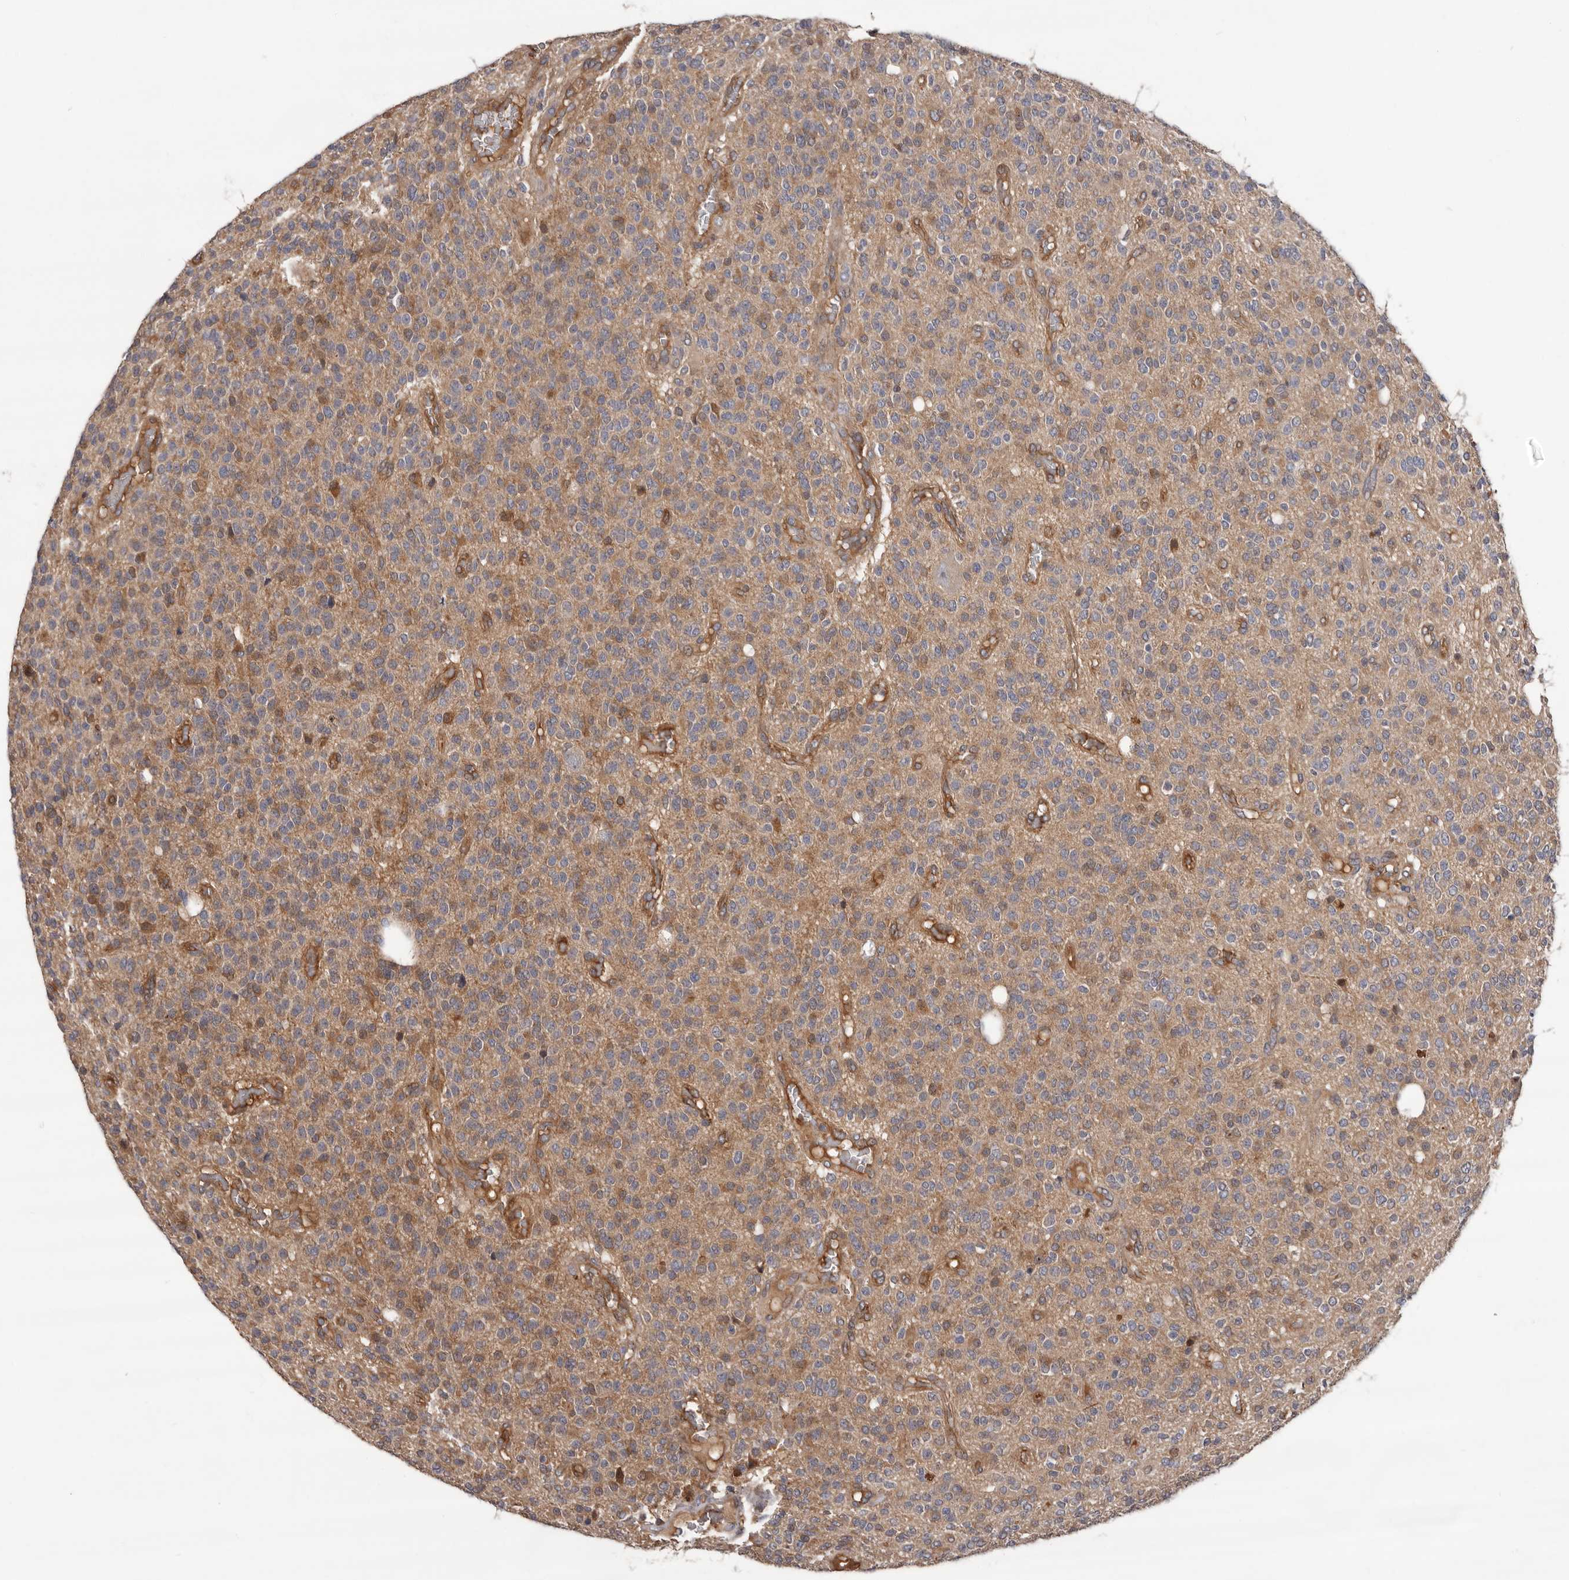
{"staining": {"intensity": "weak", "quantity": "25%-75%", "location": "cytoplasmic/membranous"}, "tissue": "glioma", "cell_type": "Tumor cells", "image_type": "cancer", "snomed": [{"axis": "morphology", "description": "Glioma, malignant, High grade"}, {"axis": "topography", "description": "Brain"}], "caption": "Tumor cells reveal weak cytoplasmic/membranous positivity in about 25%-75% of cells in glioma. The protein is stained brown, and the nuclei are stained in blue (DAB (3,3'-diaminobenzidine) IHC with brightfield microscopy, high magnification).", "gene": "PRKD1", "patient": {"sex": "male", "age": 34}}